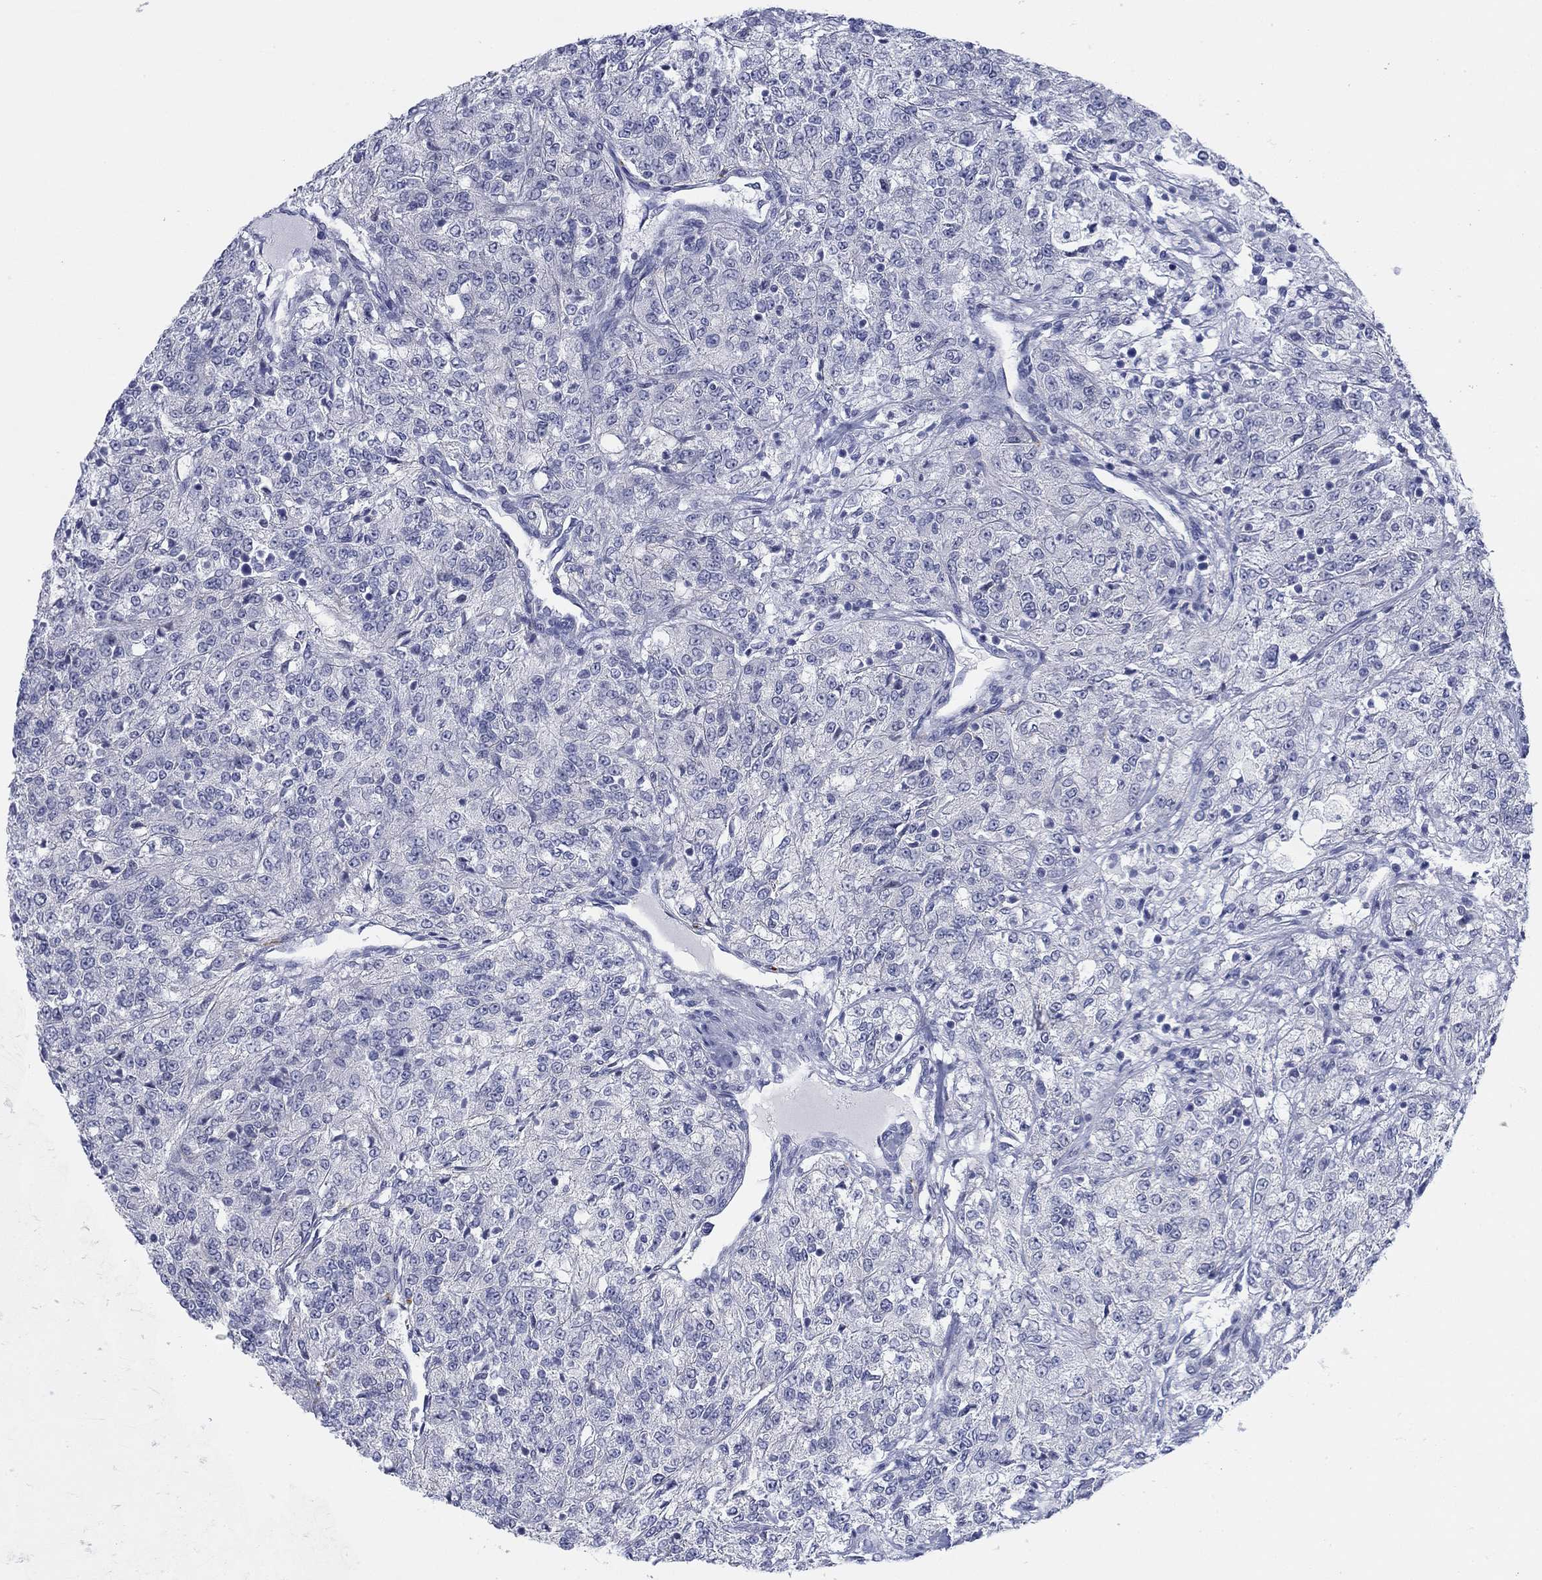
{"staining": {"intensity": "negative", "quantity": "none", "location": "none"}, "tissue": "renal cancer", "cell_type": "Tumor cells", "image_type": "cancer", "snomed": [{"axis": "morphology", "description": "Adenocarcinoma, NOS"}, {"axis": "topography", "description": "Kidney"}], "caption": "The immunohistochemistry (IHC) image has no significant staining in tumor cells of renal cancer (adenocarcinoma) tissue.", "gene": "DNAL1", "patient": {"sex": "female", "age": 63}}